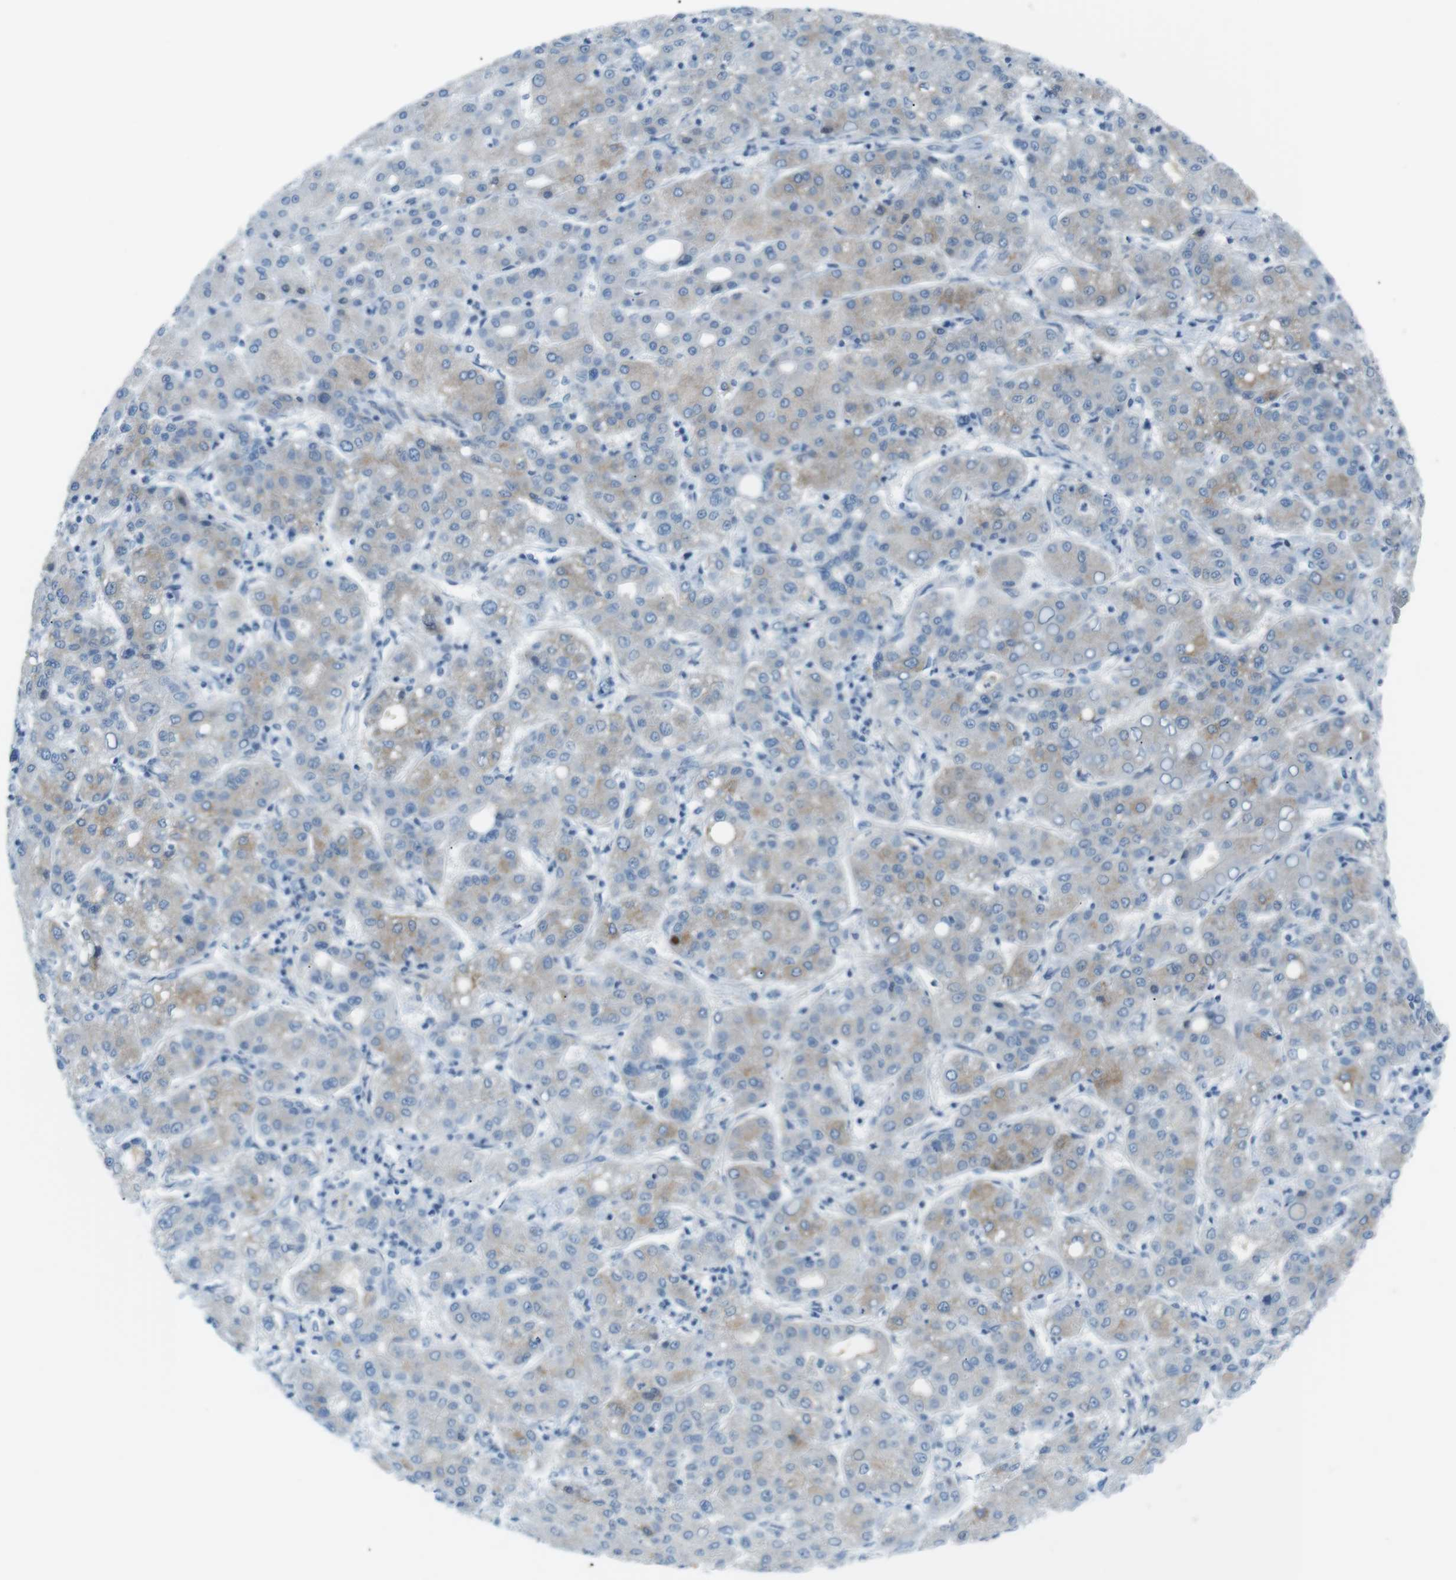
{"staining": {"intensity": "negative", "quantity": "none", "location": "none"}, "tissue": "liver cancer", "cell_type": "Tumor cells", "image_type": "cancer", "snomed": [{"axis": "morphology", "description": "Carcinoma, Hepatocellular, NOS"}, {"axis": "topography", "description": "Liver"}], "caption": "Protein analysis of liver cancer exhibits no significant expression in tumor cells. (DAB (3,3'-diaminobenzidine) immunohistochemistry (IHC) visualized using brightfield microscopy, high magnification).", "gene": "AZGP1", "patient": {"sex": "male", "age": 65}}